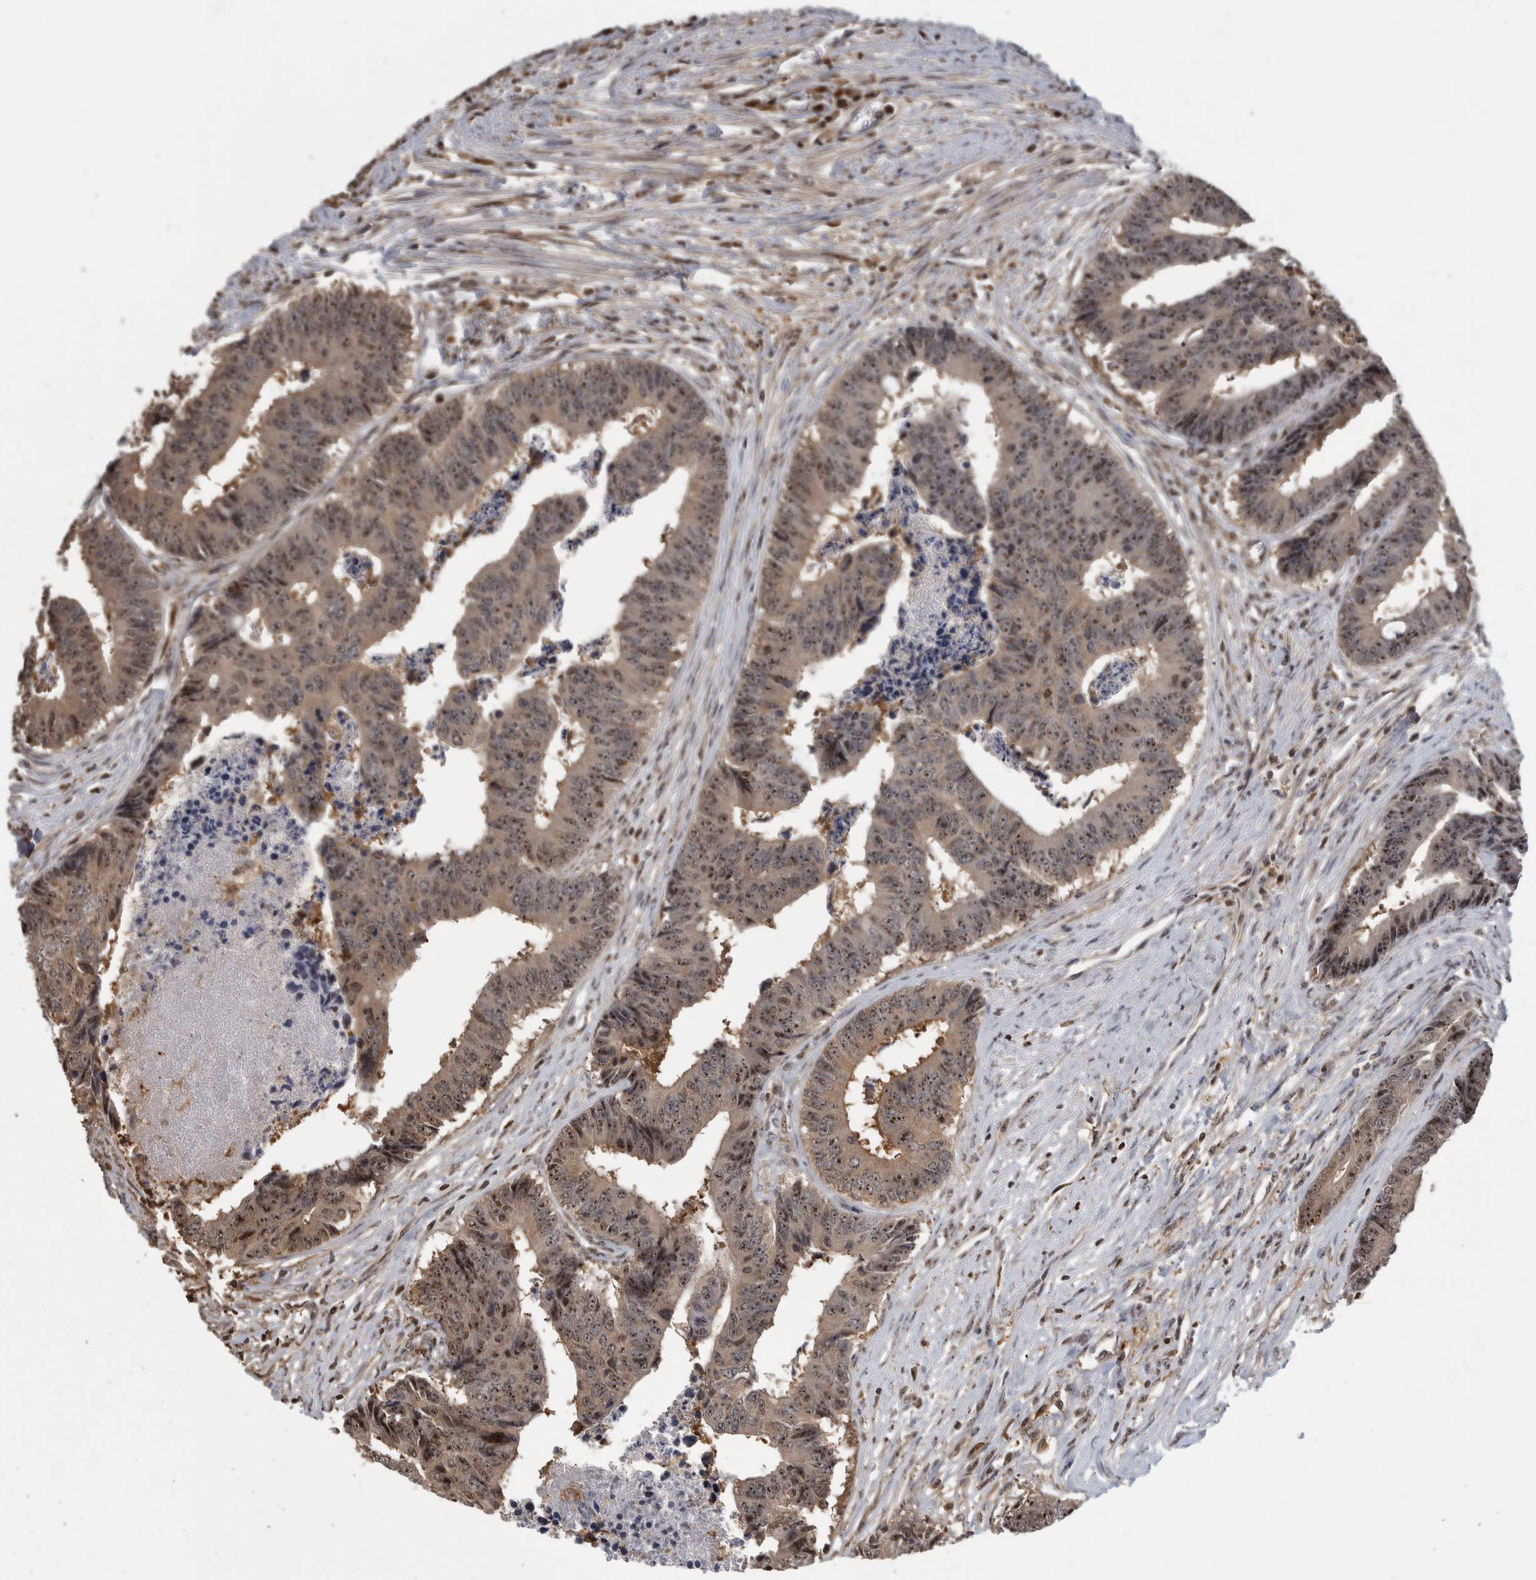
{"staining": {"intensity": "moderate", "quantity": ">75%", "location": "nuclear"}, "tissue": "colorectal cancer", "cell_type": "Tumor cells", "image_type": "cancer", "snomed": [{"axis": "morphology", "description": "Adenocarcinoma, NOS"}, {"axis": "topography", "description": "Rectum"}], "caption": "A medium amount of moderate nuclear positivity is seen in approximately >75% of tumor cells in colorectal cancer tissue. (DAB (3,3'-diaminobenzidine) IHC, brown staining for protein, blue staining for nuclei).", "gene": "TDRD7", "patient": {"sex": "male", "age": 84}}